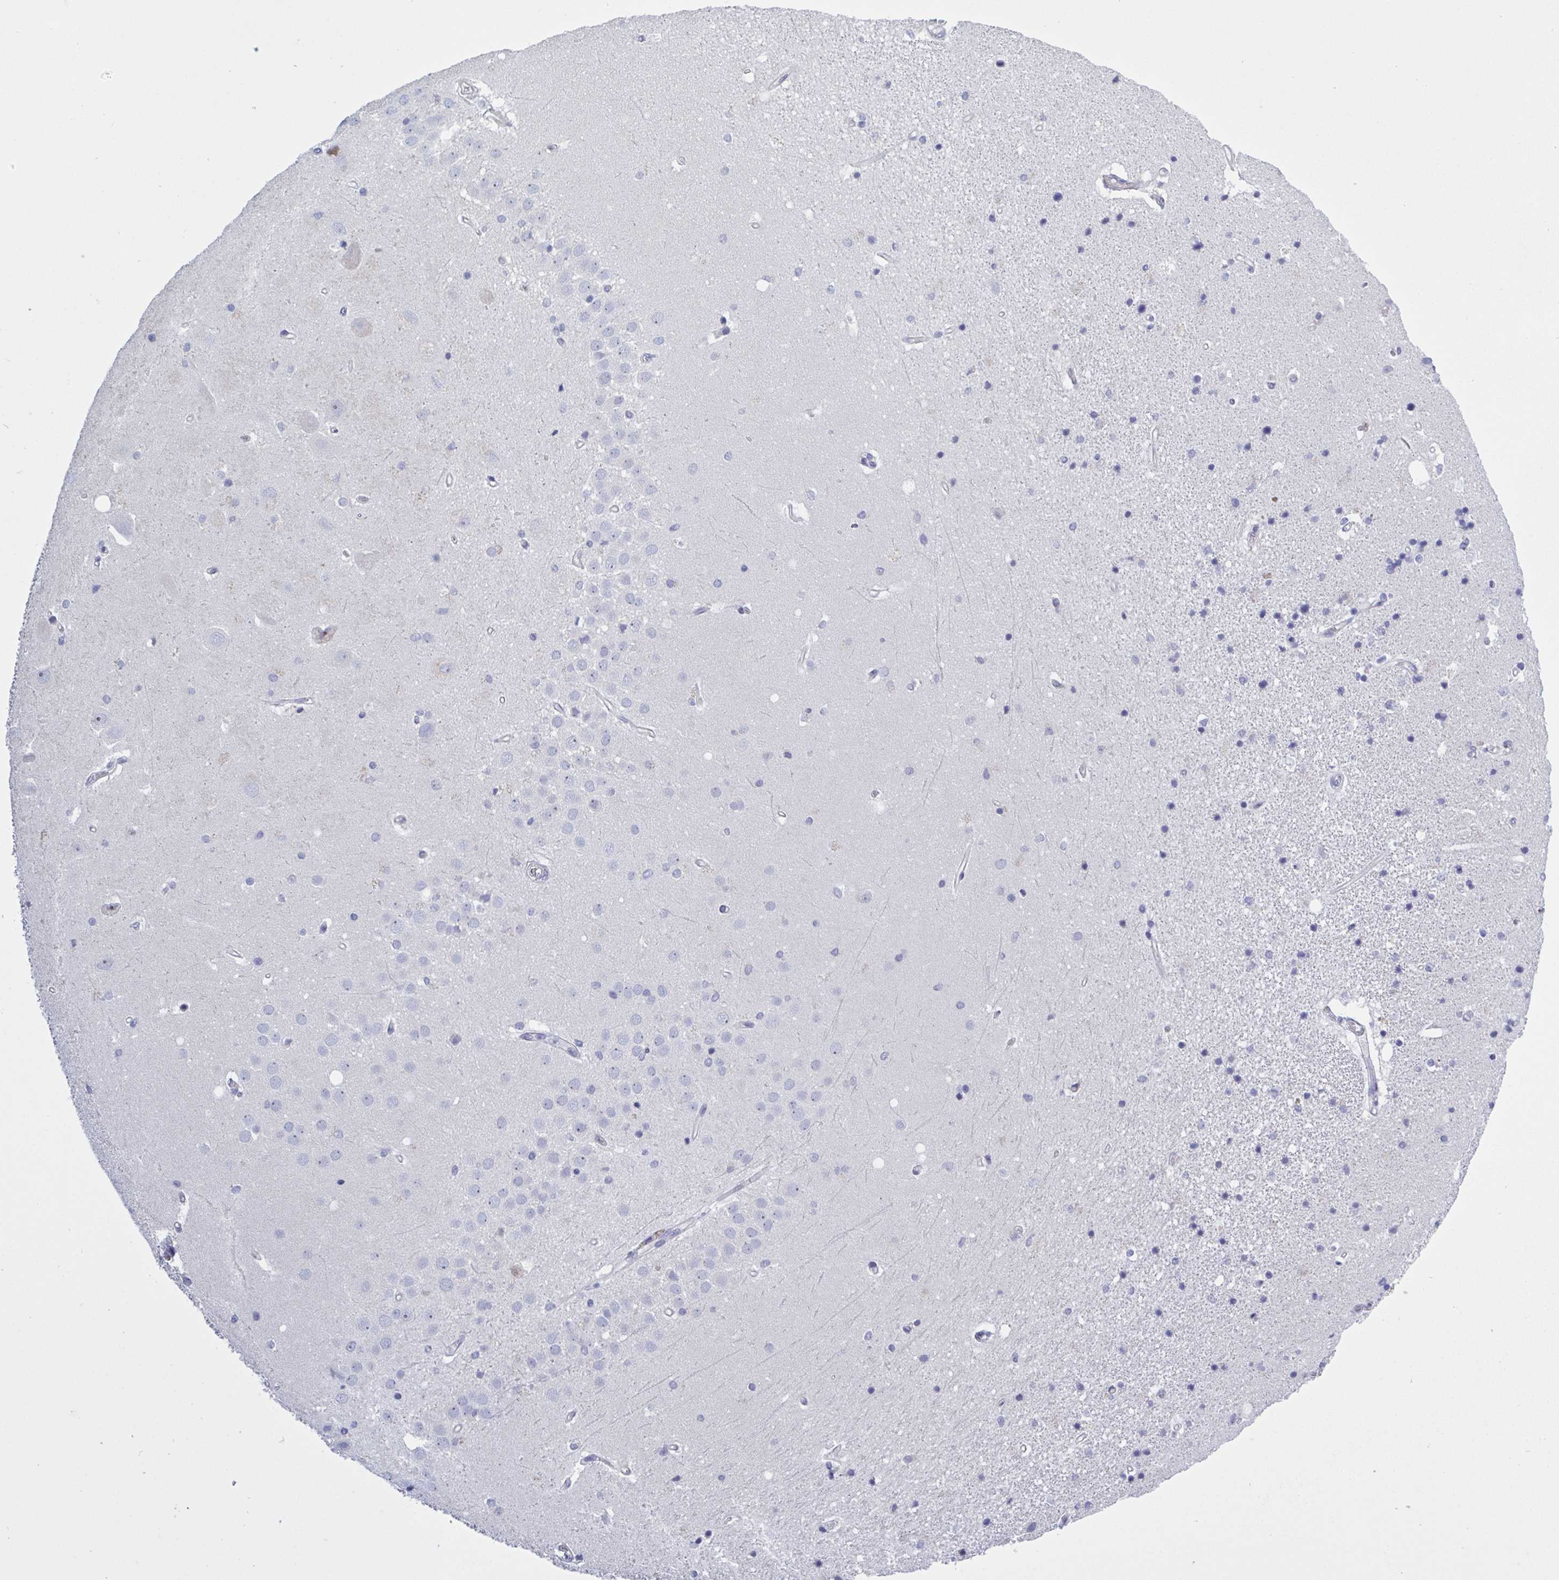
{"staining": {"intensity": "negative", "quantity": "none", "location": "none"}, "tissue": "hippocampus", "cell_type": "Glial cells", "image_type": "normal", "snomed": [{"axis": "morphology", "description": "Normal tissue, NOS"}, {"axis": "topography", "description": "Hippocampus"}], "caption": "Hippocampus stained for a protein using immunohistochemistry reveals no expression glial cells.", "gene": "ST14", "patient": {"sex": "male", "age": 63}}